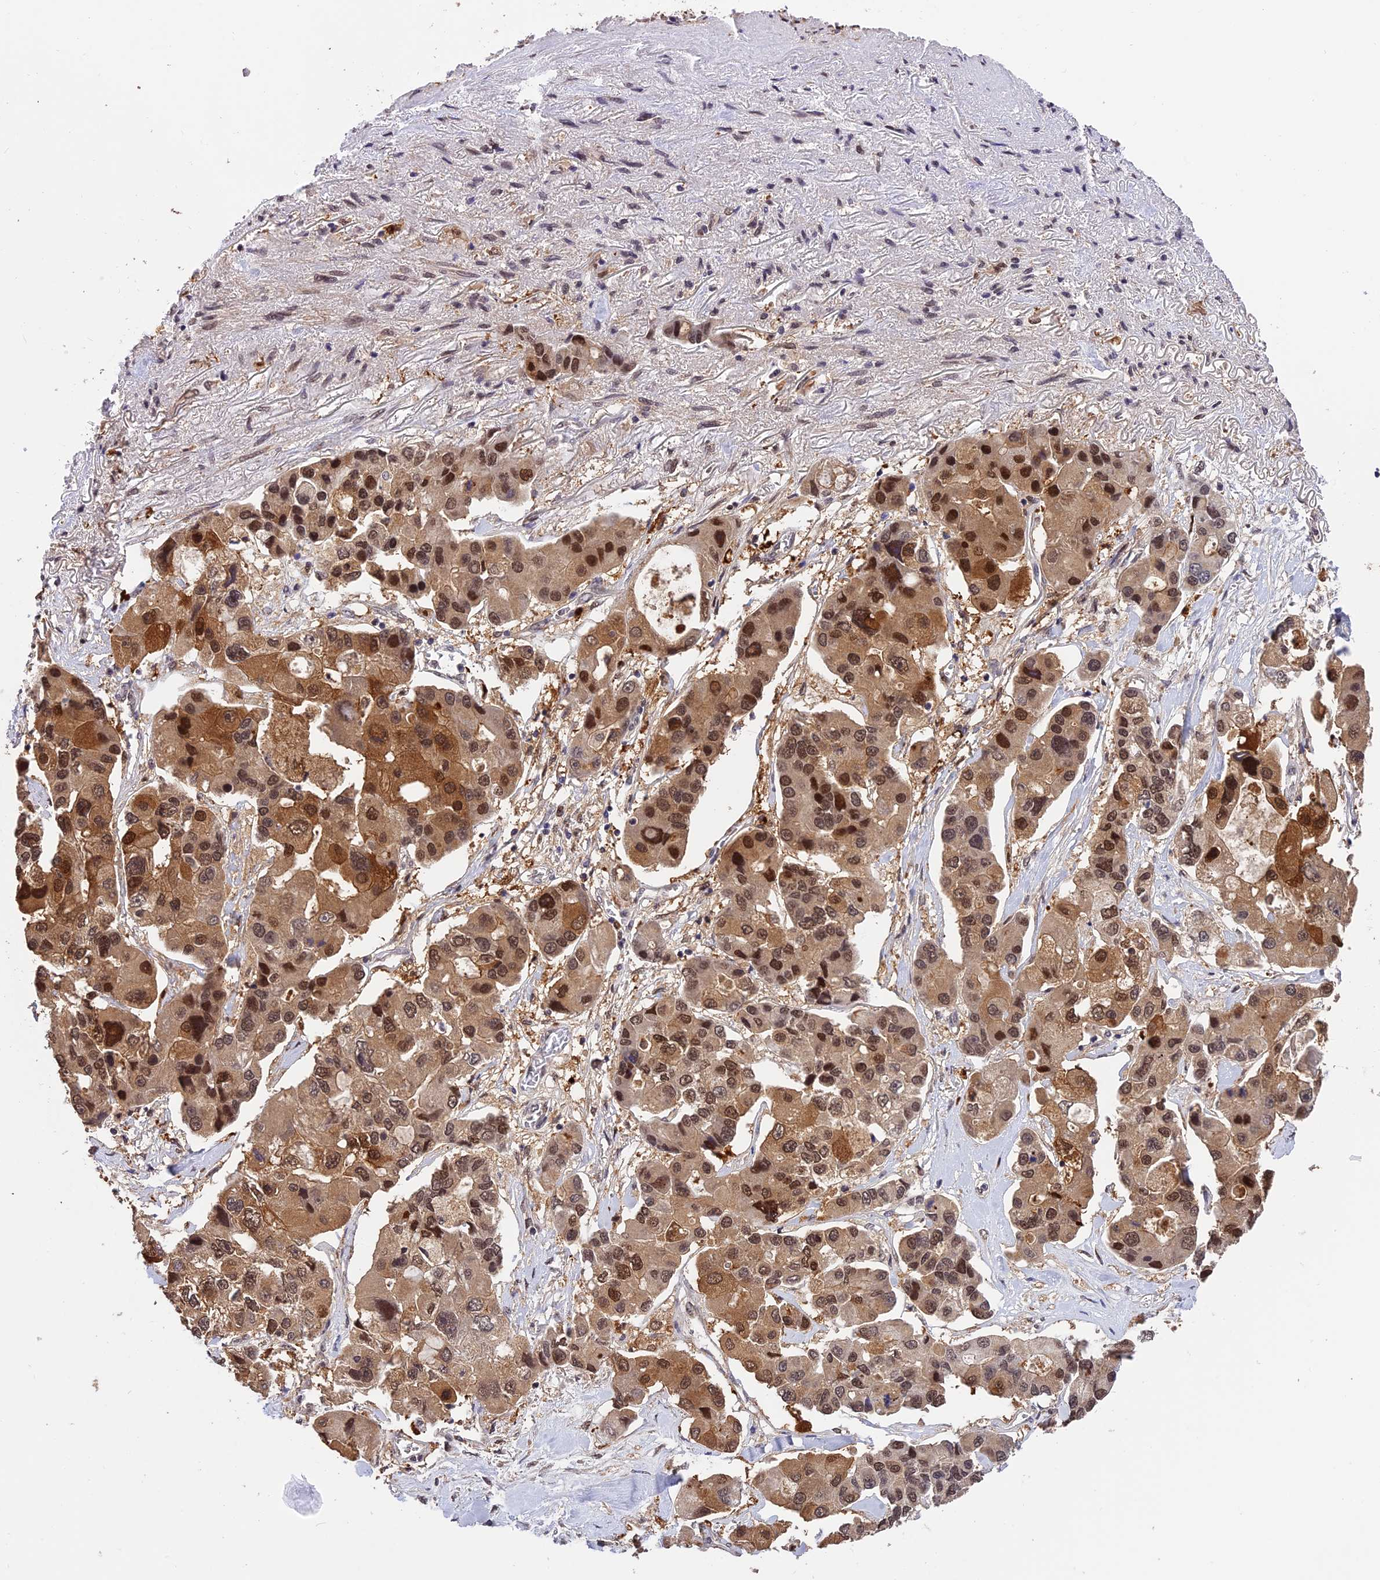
{"staining": {"intensity": "moderate", "quantity": ">75%", "location": "cytoplasmic/membranous,nuclear"}, "tissue": "lung cancer", "cell_type": "Tumor cells", "image_type": "cancer", "snomed": [{"axis": "morphology", "description": "Adenocarcinoma, NOS"}, {"axis": "topography", "description": "Lung"}], "caption": "Immunohistochemical staining of human lung cancer exhibits medium levels of moderate cytoplasmic/membranous and nuclear protein expression in approximately >75% of tumor cells.", "gene": "MNS1", "patient": {"sex": "female", "age": 54}}